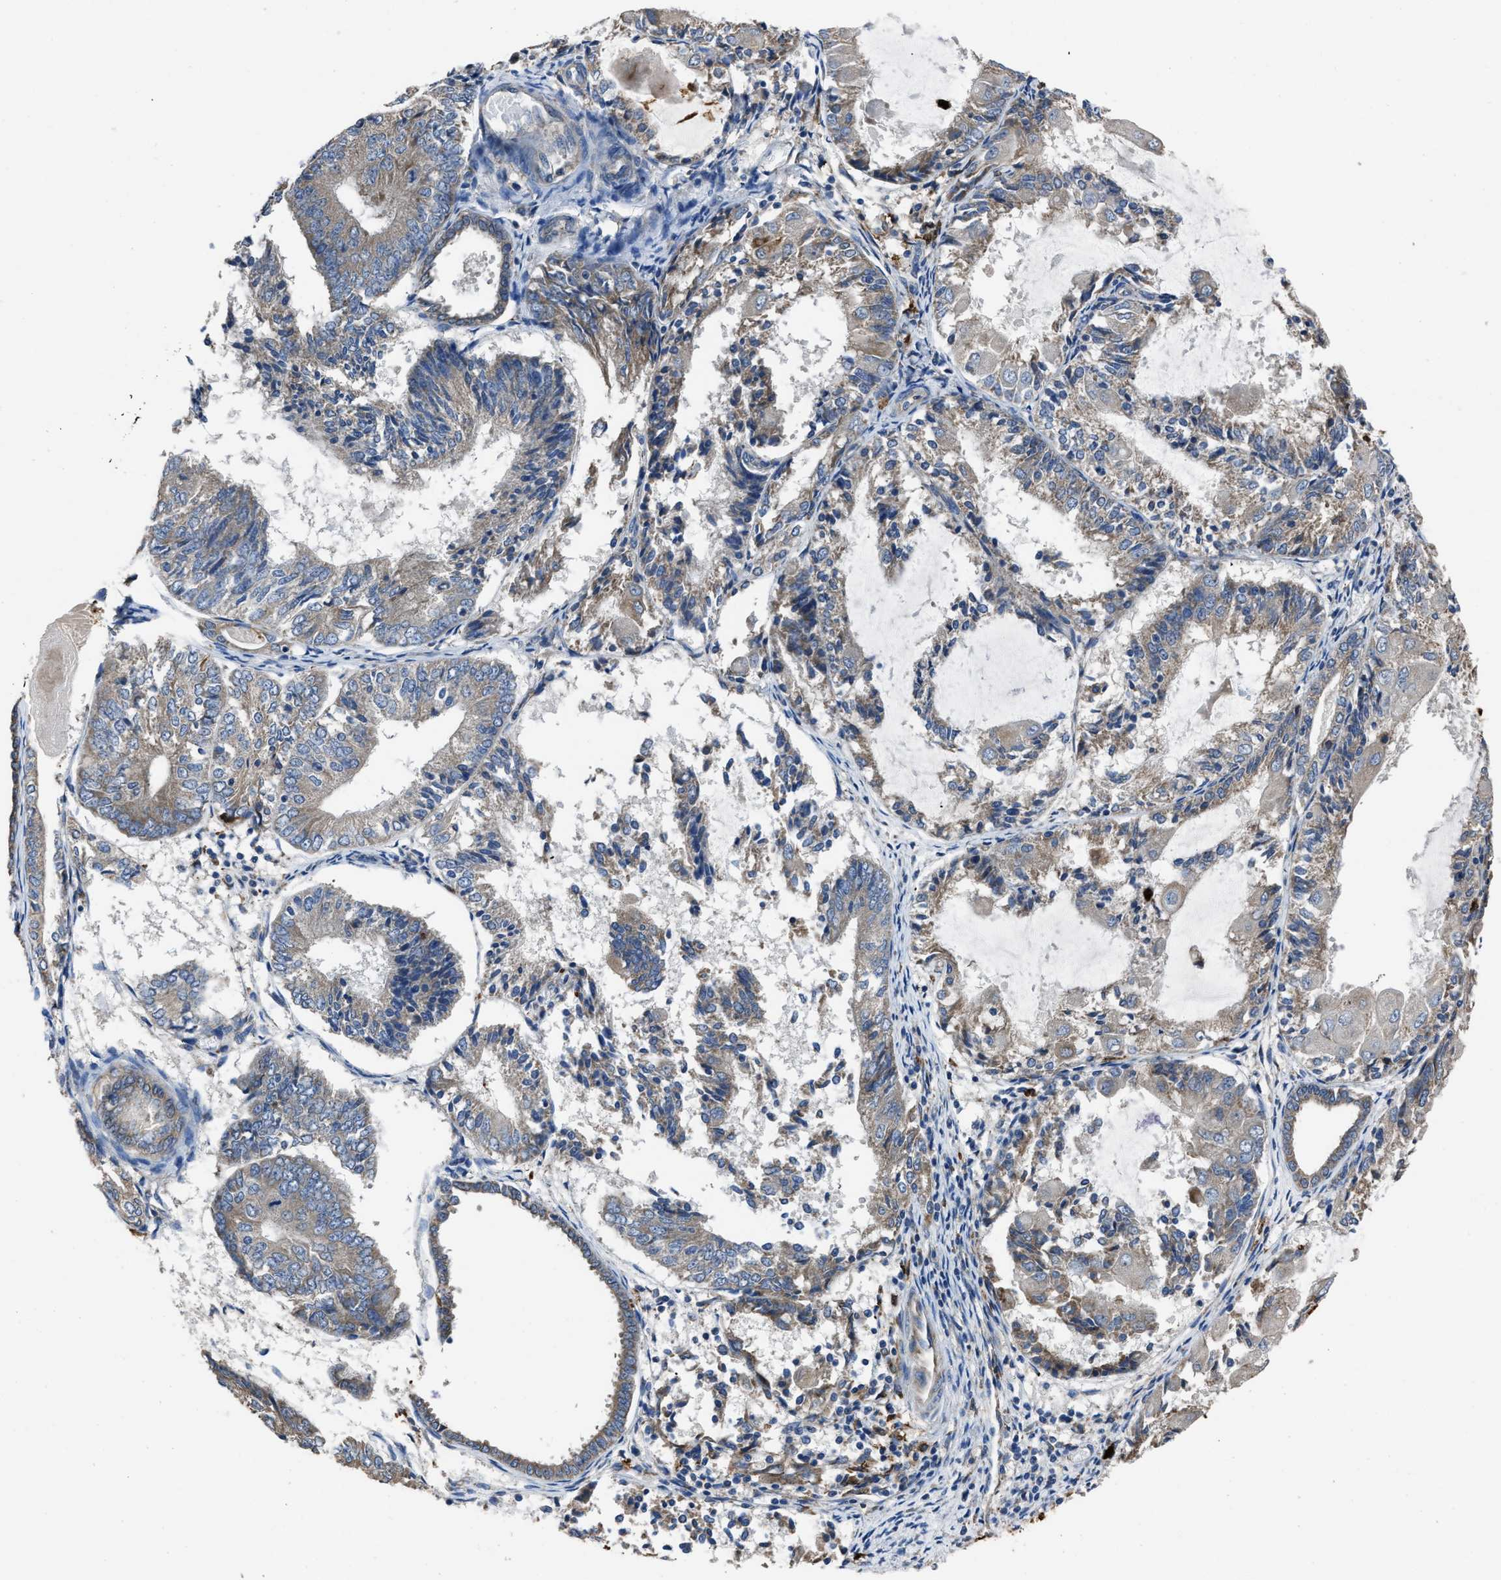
{"staining": {"intensity": "weak", "quantity": "<25%", "location": "cytoplasmic/membranous"}, "tissue": "endometrial cancer", "cell_type": "Tumor cells", "image_type": "cancer", "snomed": [{"axis": "morphology", "description": "Adenocarcinoma, NOS"}, {"axis": "topography", "description": "Endometrium"}], "caption": "Immunohistochemical staining of human endometrial cancer reveals no significant expression in tumor cells.", "gene": "ANGPT1", "patient": {"sex": "female", "age": 81}}